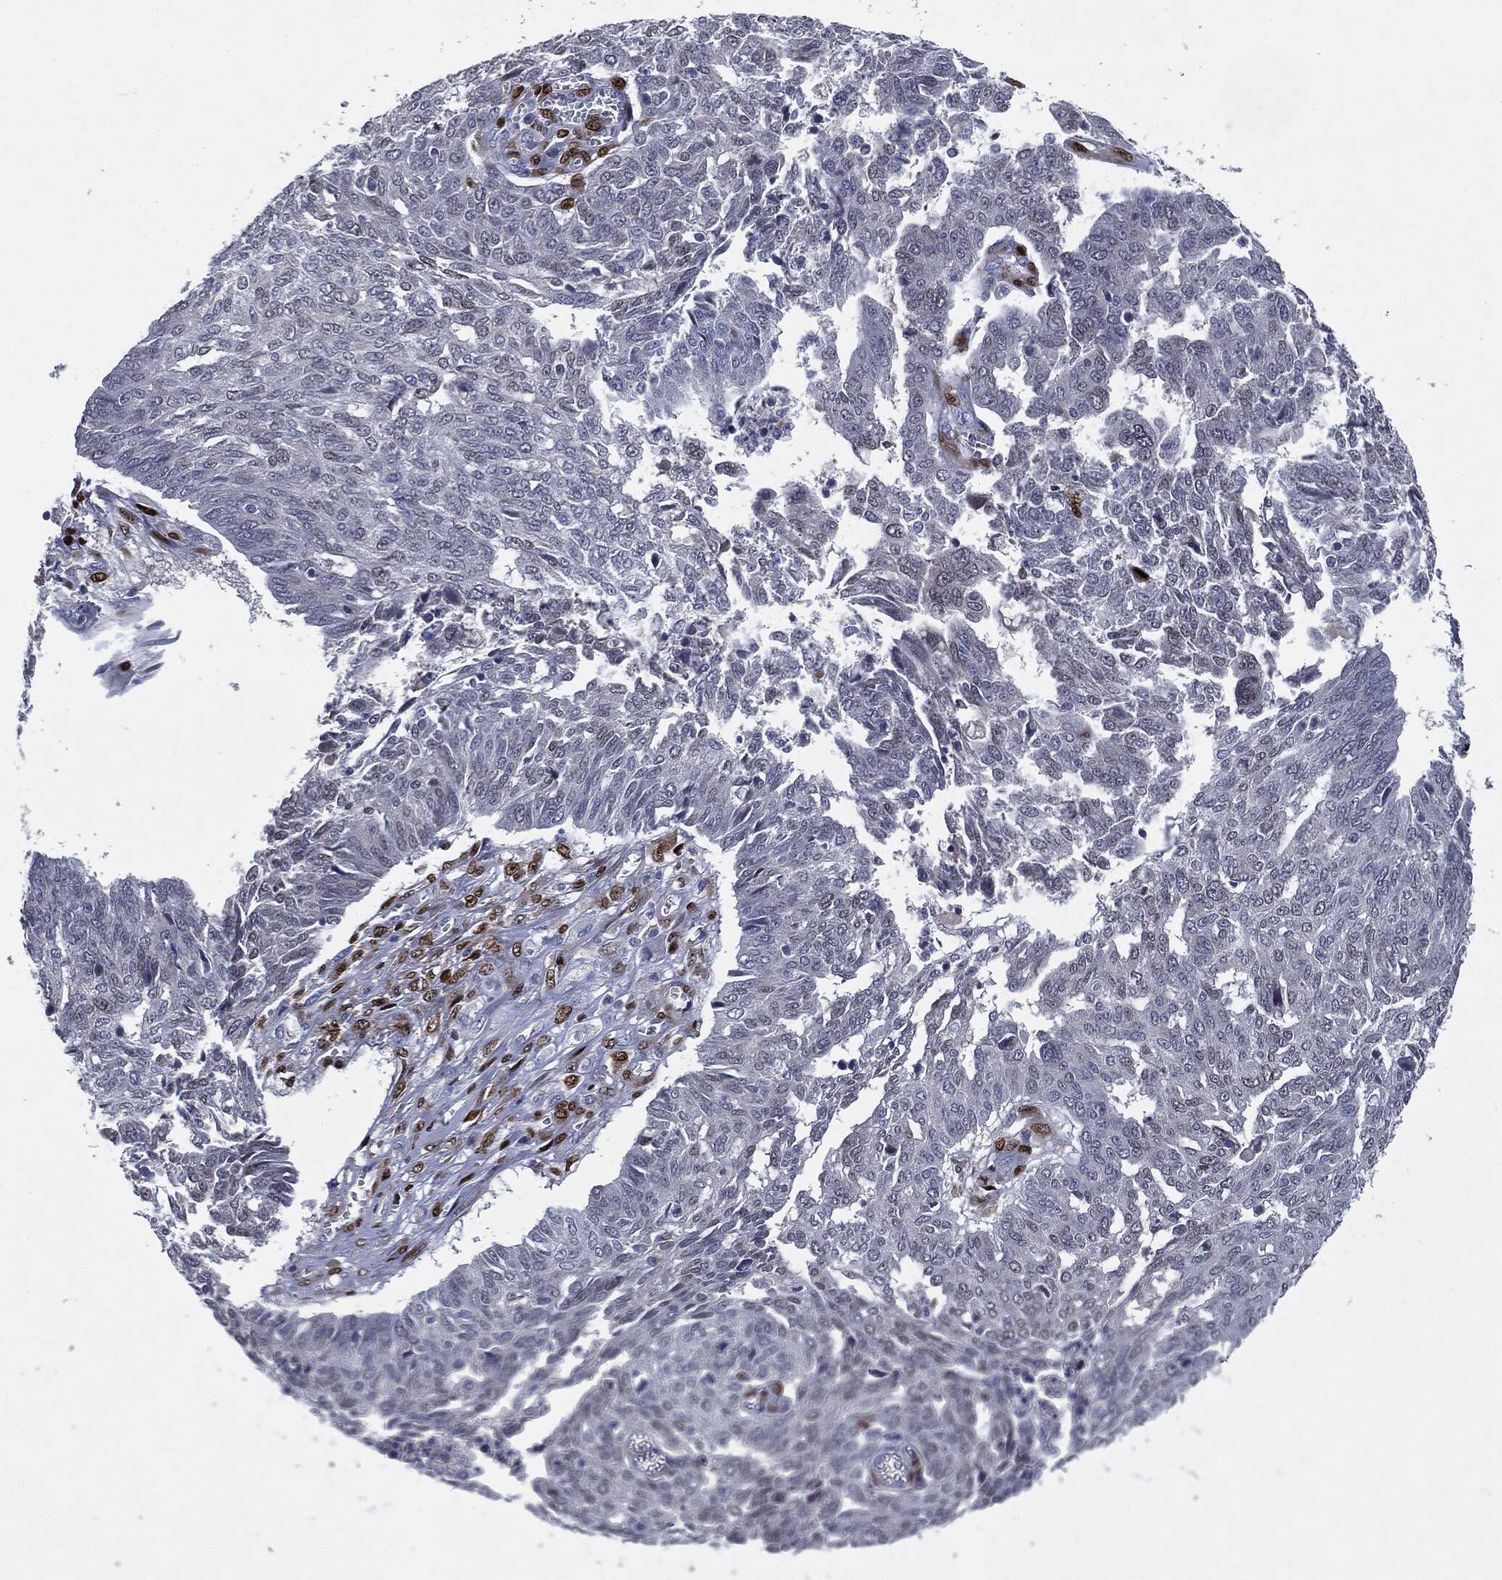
{"staining": {"intensity": "negative", "quantity": "none", "location": "none"}, "tissue": "ovarian cancer", "cell_type": "Tumor cells", "image_type": "cancer", "snomed": [{"axis": "morphology", "description": "Cystadenocarcinoma, serous, NOS"}, {"axis": "topography", "description": "Ovary"}], "caption": "This is an immunohistochemistry (IHC) histopathology image of human serous cystadenocarcinoma (ovarian). There is no expression in tumor cells.", "gene": "CASD1", "patient": {"sex": "female", "age": 67}}